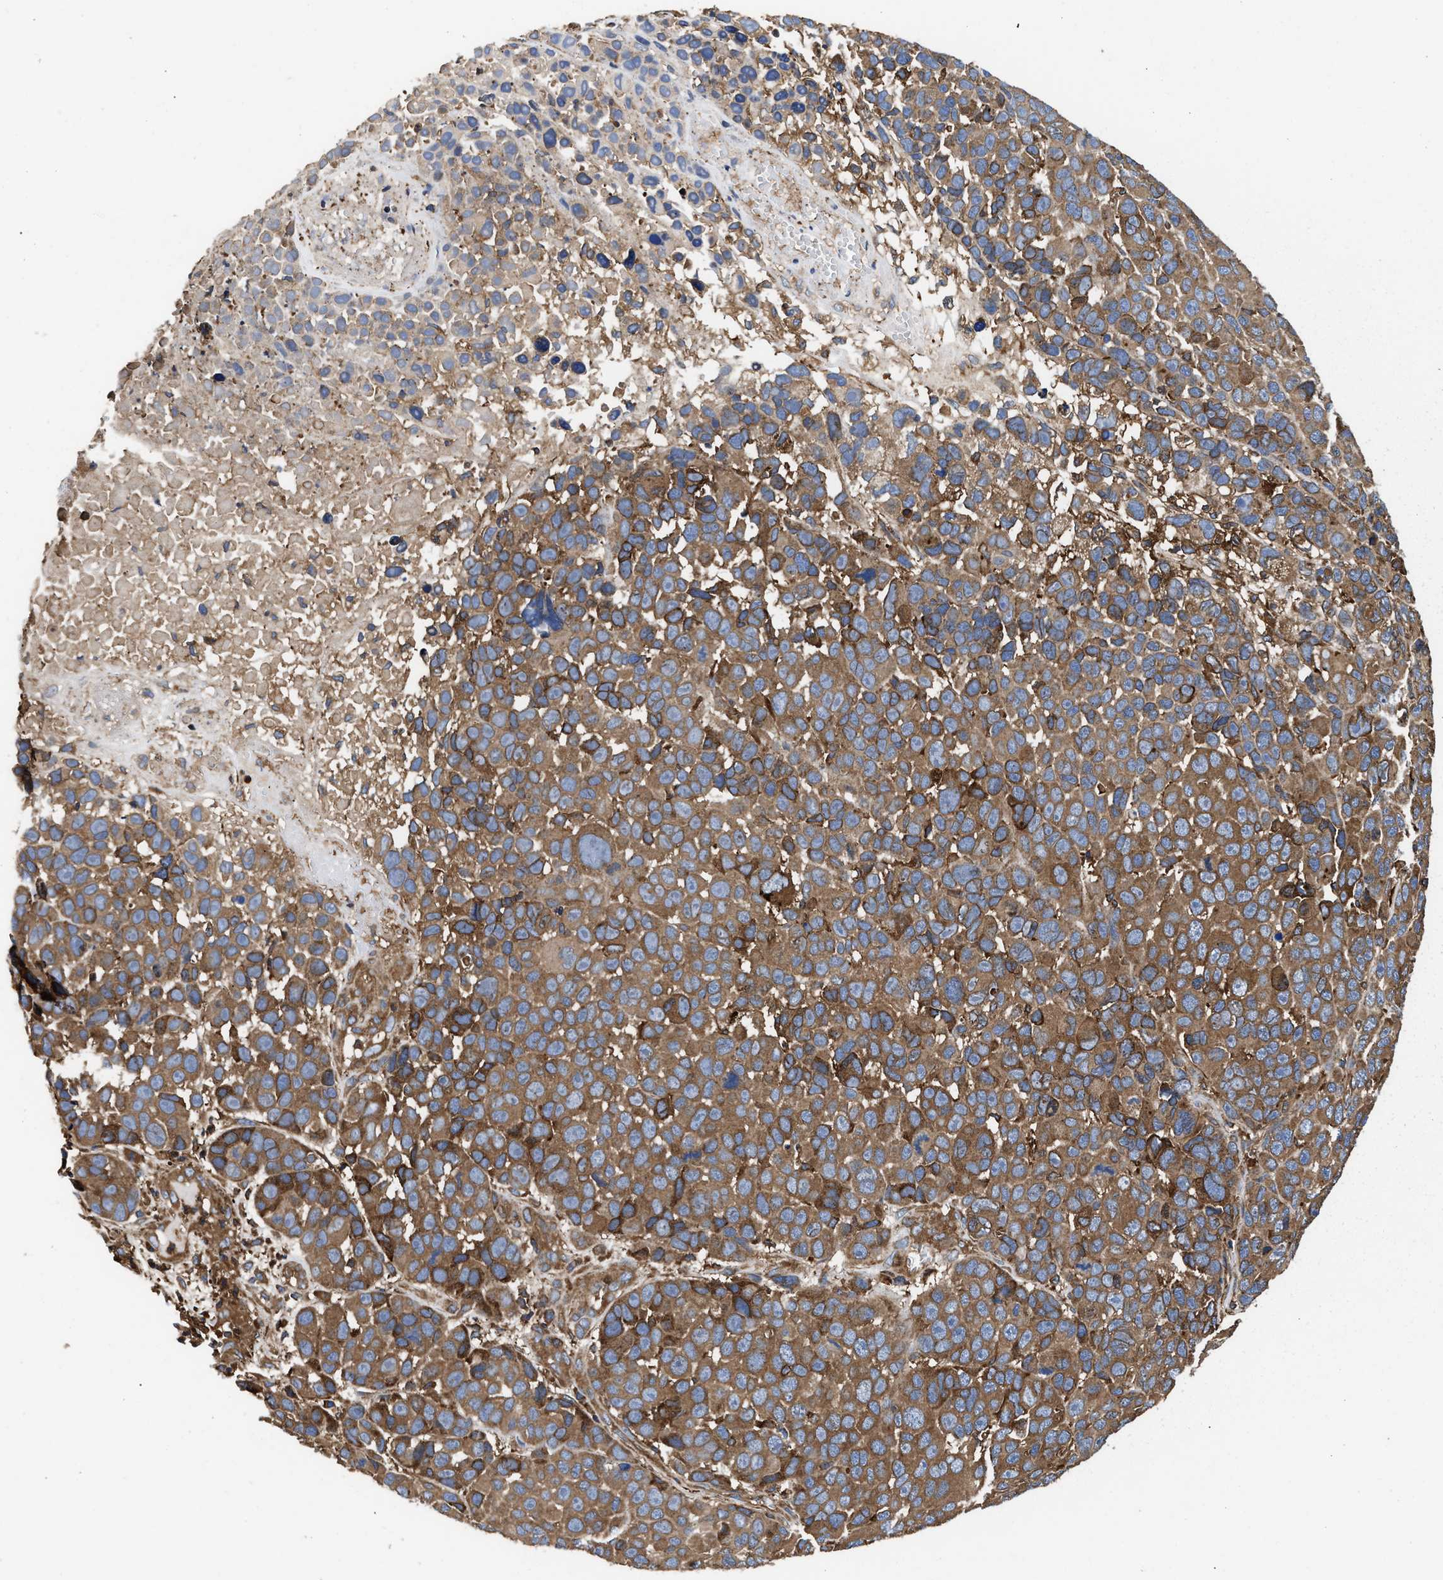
{"staining": {"intensity": "moderate", "quantity": ">75%", "location": "cytoplasmic/membranous"}, "tissue": "melanoma", "cell_type": "Tumor cells", "image_type": "cancer", "snomed": [{"axis": "morphology", "description": "Malignant melanoma, NOS"}, {"axis": "topography", "description": "Skin"}], "caption": "A brown stain labels moderate cytoplasmic/membranous positivity of a protein in malignant melanoma tumor cells. (DAB (3,3'-diaminobenzidine) IHC, brown staining for protein, blue staining for nuclei).", "gene": "KYAT1", "patient": {"sex": "male", "age": 53}}